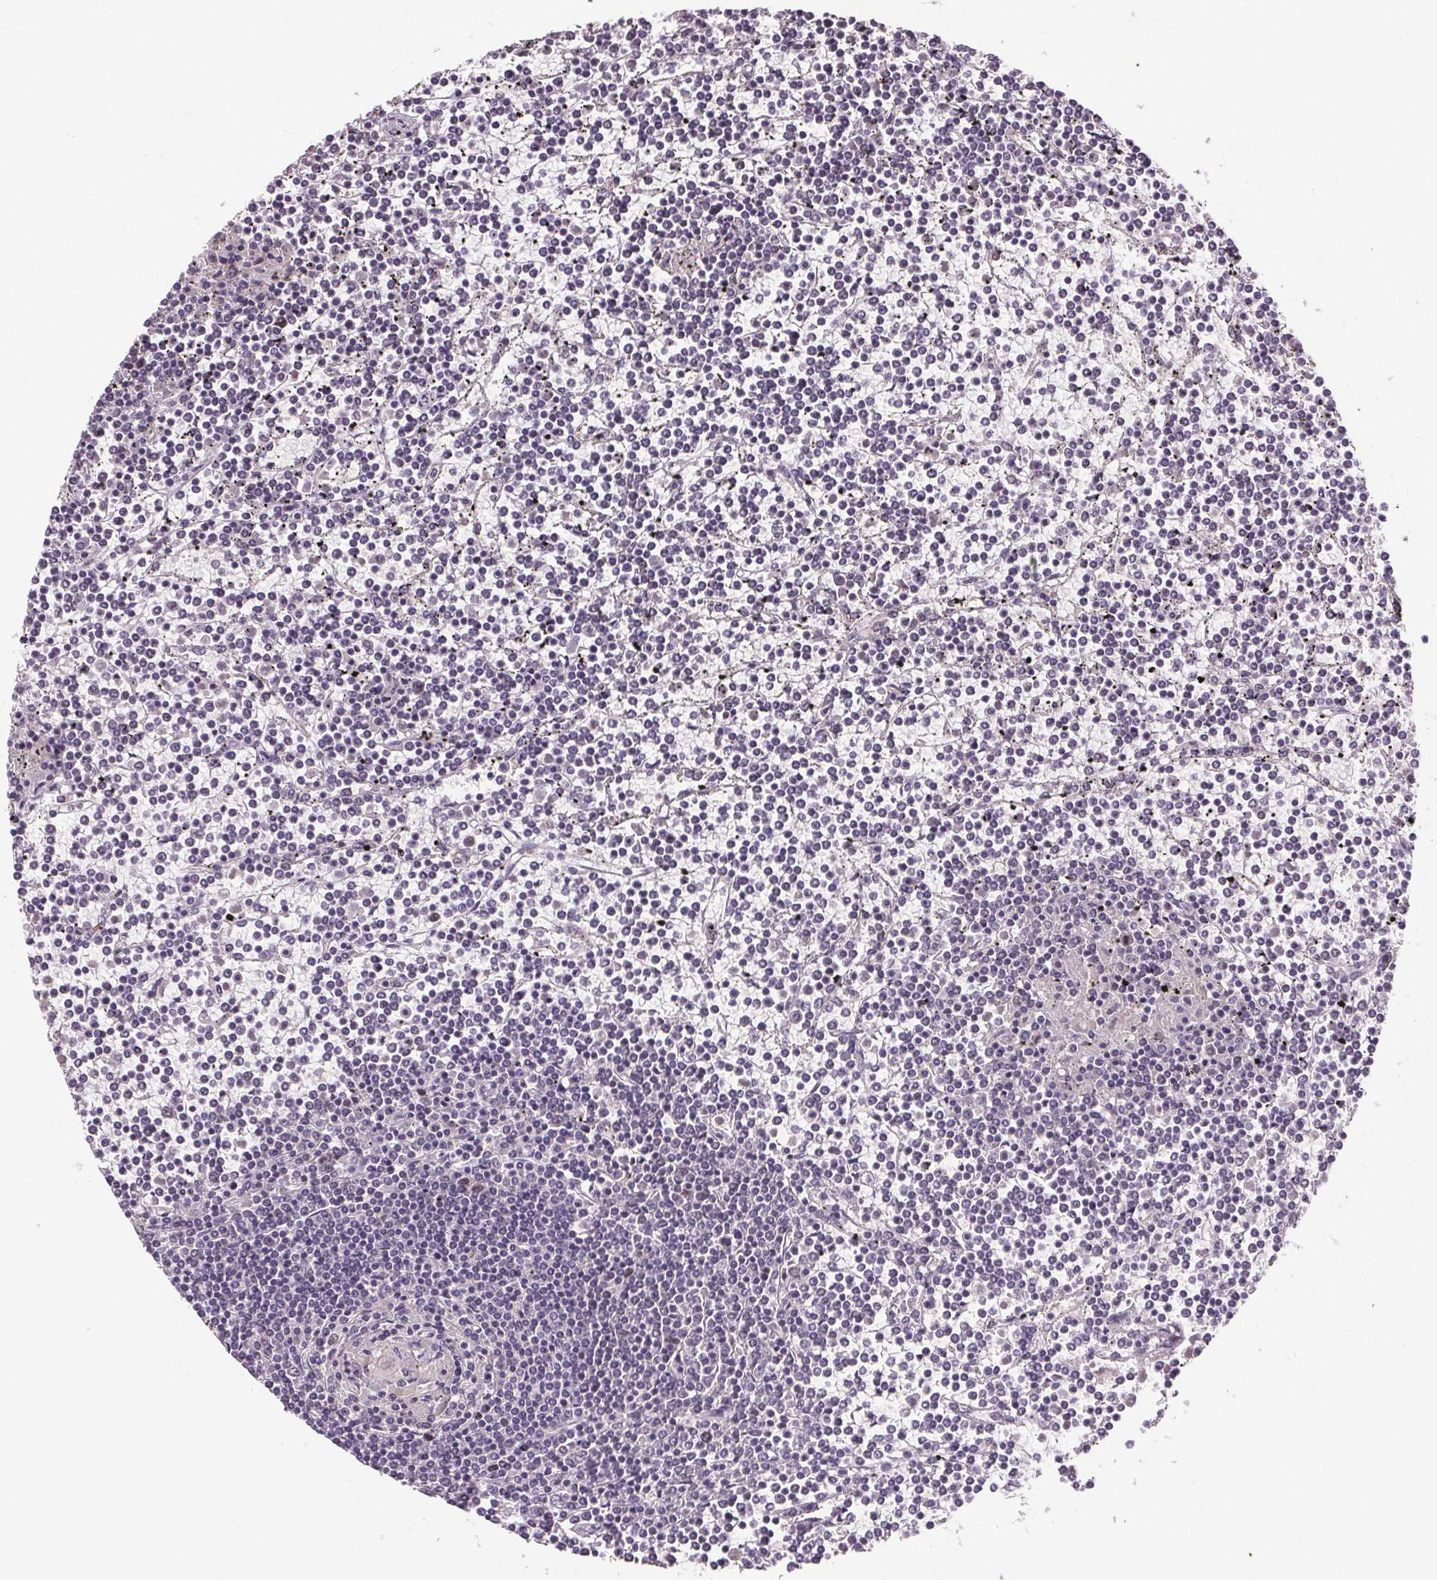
{"staining": {"intensity": "negative", "quantity": "none", "location": "none"}, "tissue": "lymphoma", "cell_type": "Tumor cells", "image_type": "cancer", "snomed": [{"axis": "morphology", "description": "Malignant lymphoma, non-Hodgkin's type, Low grade"}, {"axis": "topography", "description": "Spleen"}], "caption": "High power microscopy micrograph of an immunohistochemistry histopathology image of lymphoma, revealing no significant expression in tumor cells.", "gene": "CENPF", "patient": {"sex": "female", "age": 19}}